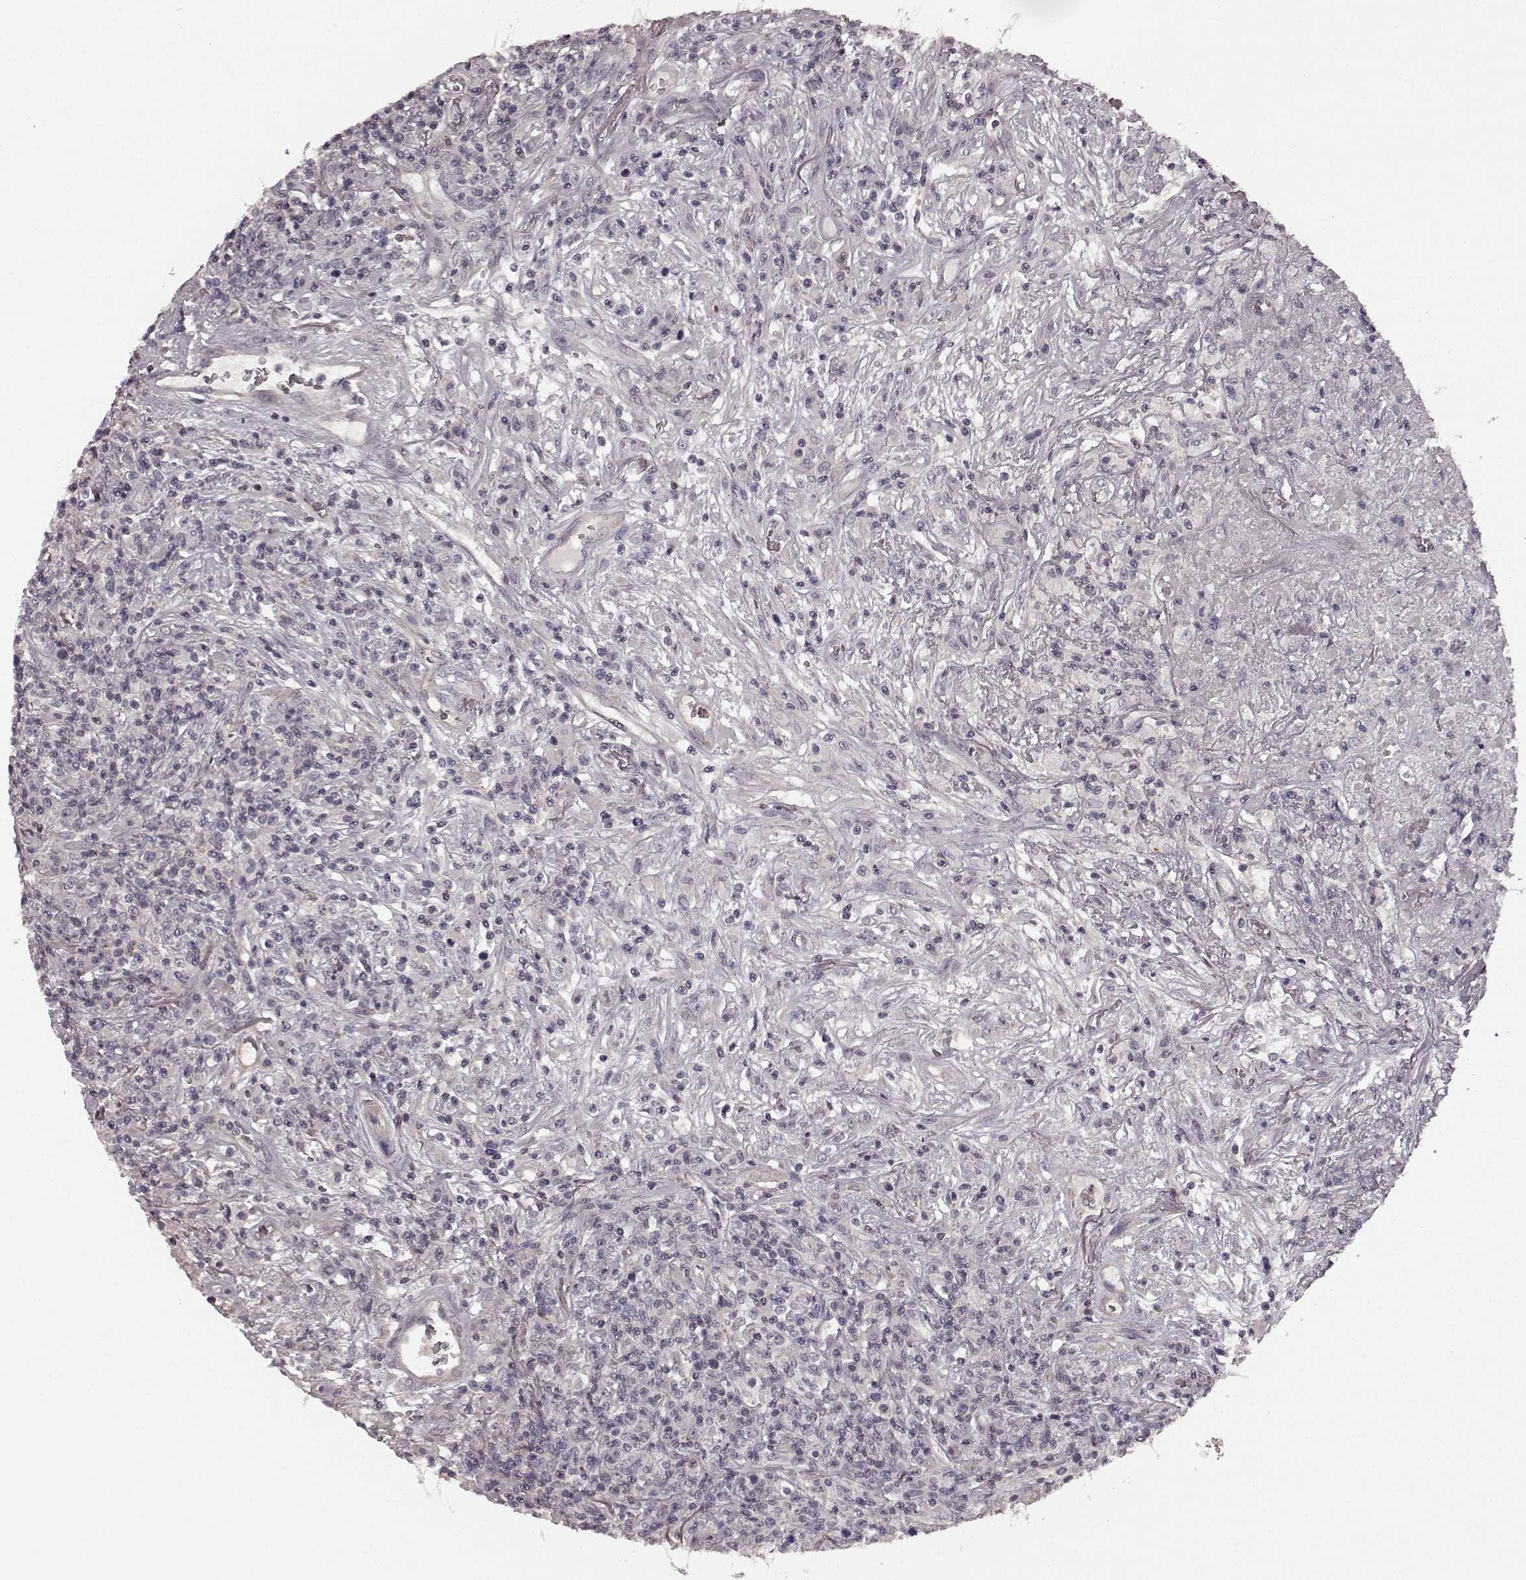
{"staining": {"intensity": "negative", "quantity": "none", "location": "none"}, "tissue": "lymphoma", "cell_type": "Tumor cells", "image_type": "cancer", "snomed": [{"axis": "morphology", "description": "Malignant lymphoma, non-Hodgkin's type, High grade"}, {"axis": "topography", "description": "Lung"}], "caption": "Lymphoma stained for a protein using immunohistochemistry (IHC) reveals no expression tumor cells.", "gene": "PRKCE", "patient": {"sex": "male", "age": 79}}